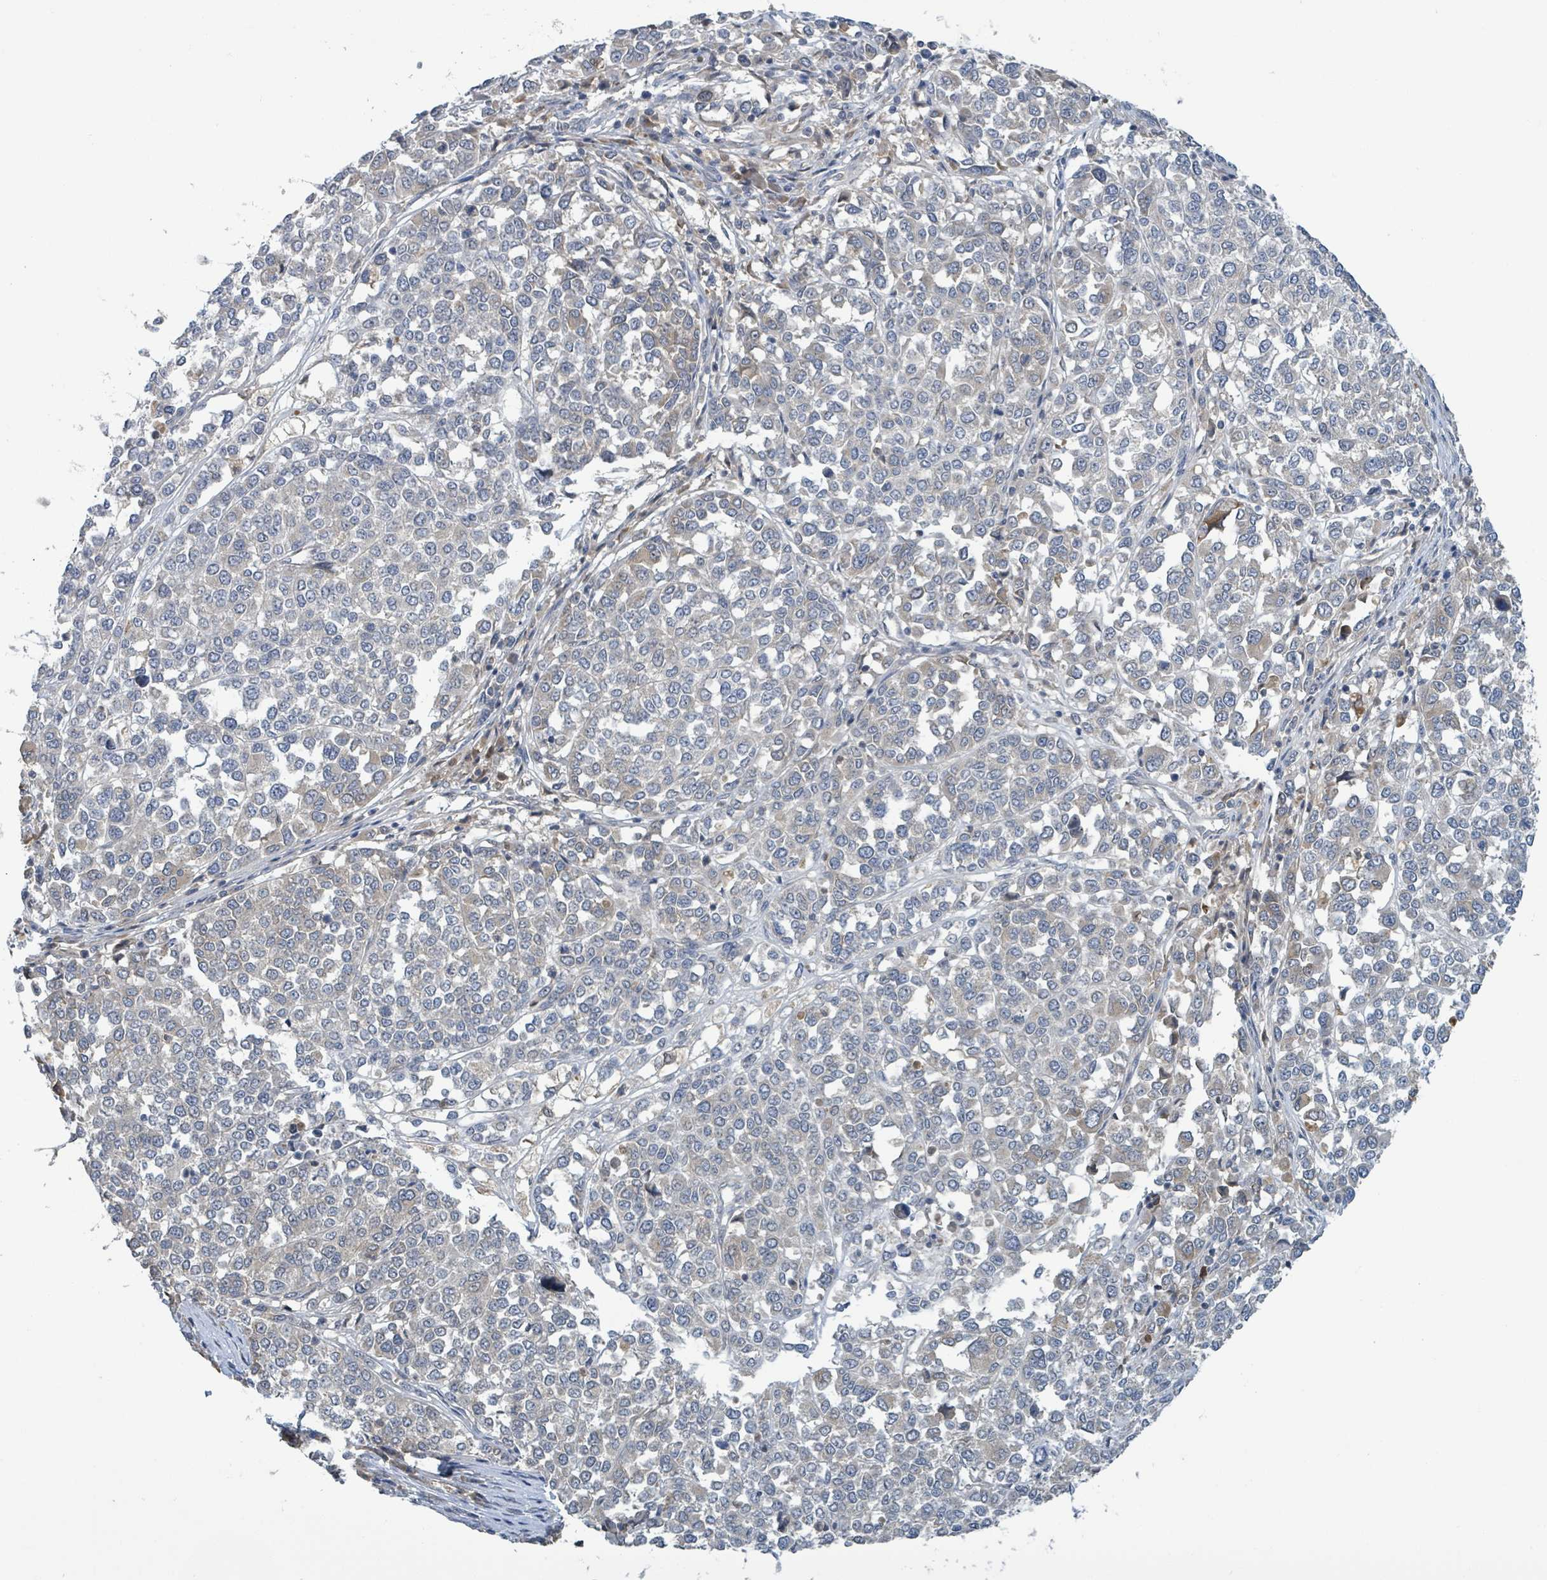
{"staining": {"intensity": "weak", "quantity": "<25%", "location": "cytoplasmic/membranous"}, "tissue": "melanoma", "cell_type": "Tumor cells", "image_type": "cancer", "snomed": [{"axis": "morphology", "description": "Malignant melanoma, Metastatic site"}, {"axis": "topography", "description": "Lymph node"}], "caption": "A high-resolution photomicrograph shows IHC staining of malignant melanoma (metastatic site), which demonstrates no significant staining in tumor cells.", "gene": "CCDC121", "patient": {"sex": "male", "age": 44}}